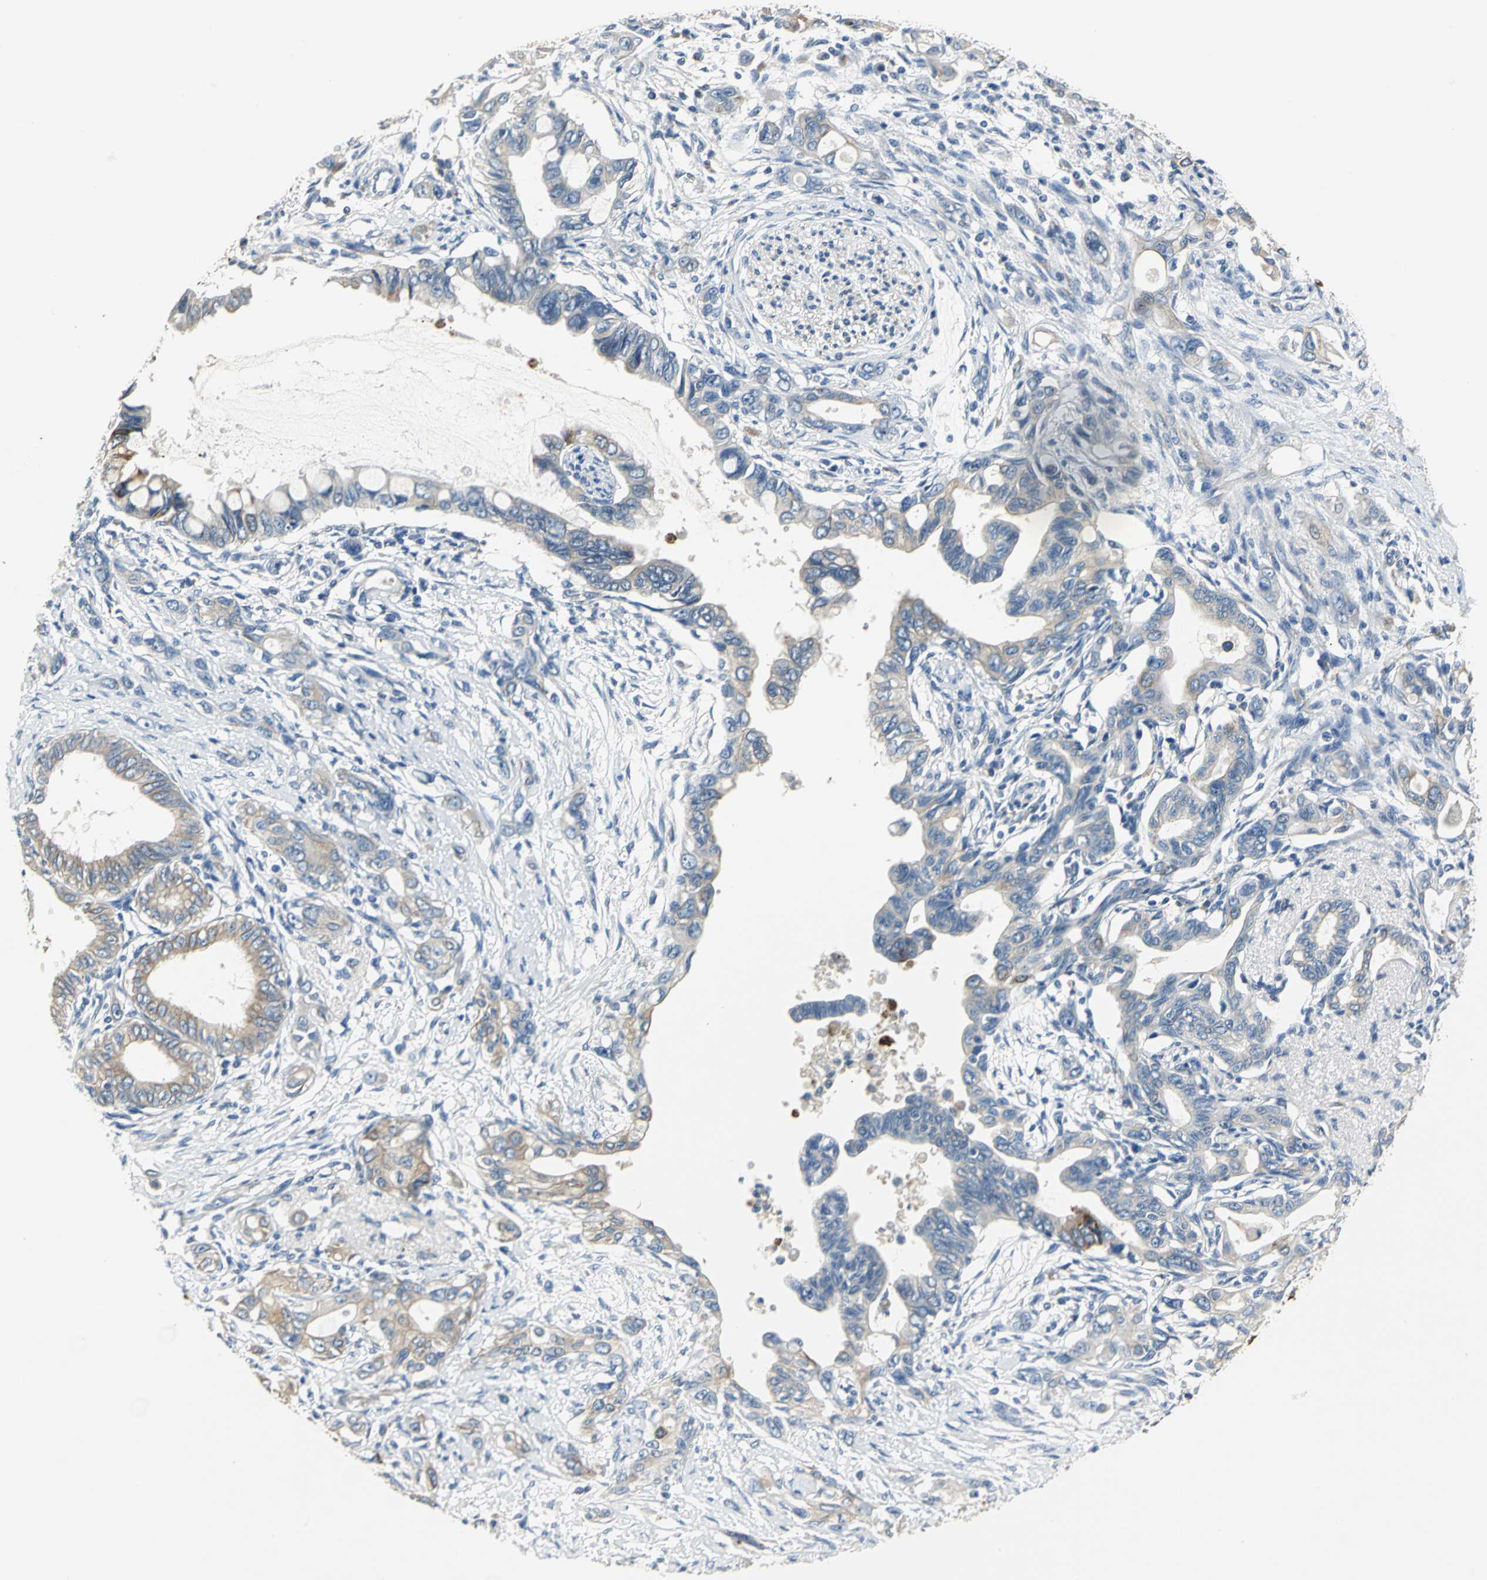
{"staining": {"intensity": "weak", "quantity": "25%-75%", "location": "cytoplasmic/membranous"}, "tissue": "pancreatic cancer", "cell_type": "Tumor cells", "image_type": "cancer", "snomed": [{"axis": "morphology", "description": "Adenocarcinoma, NOS"}, {"axis": "topography", "description": "Pancreas"}], "caption": "High-magnification brightfield microscopy of pancreatic cancer (adenocarcinoma) stained with DAB (brown) and counterstained with hematoxylin (blue). tumor cells exhibit weak cytoplasmic/membranous positivity is seen in approximately25%-75% of cells.", "gene": "B3GNT2", "patient": {"sex": "female", "age": 60}}